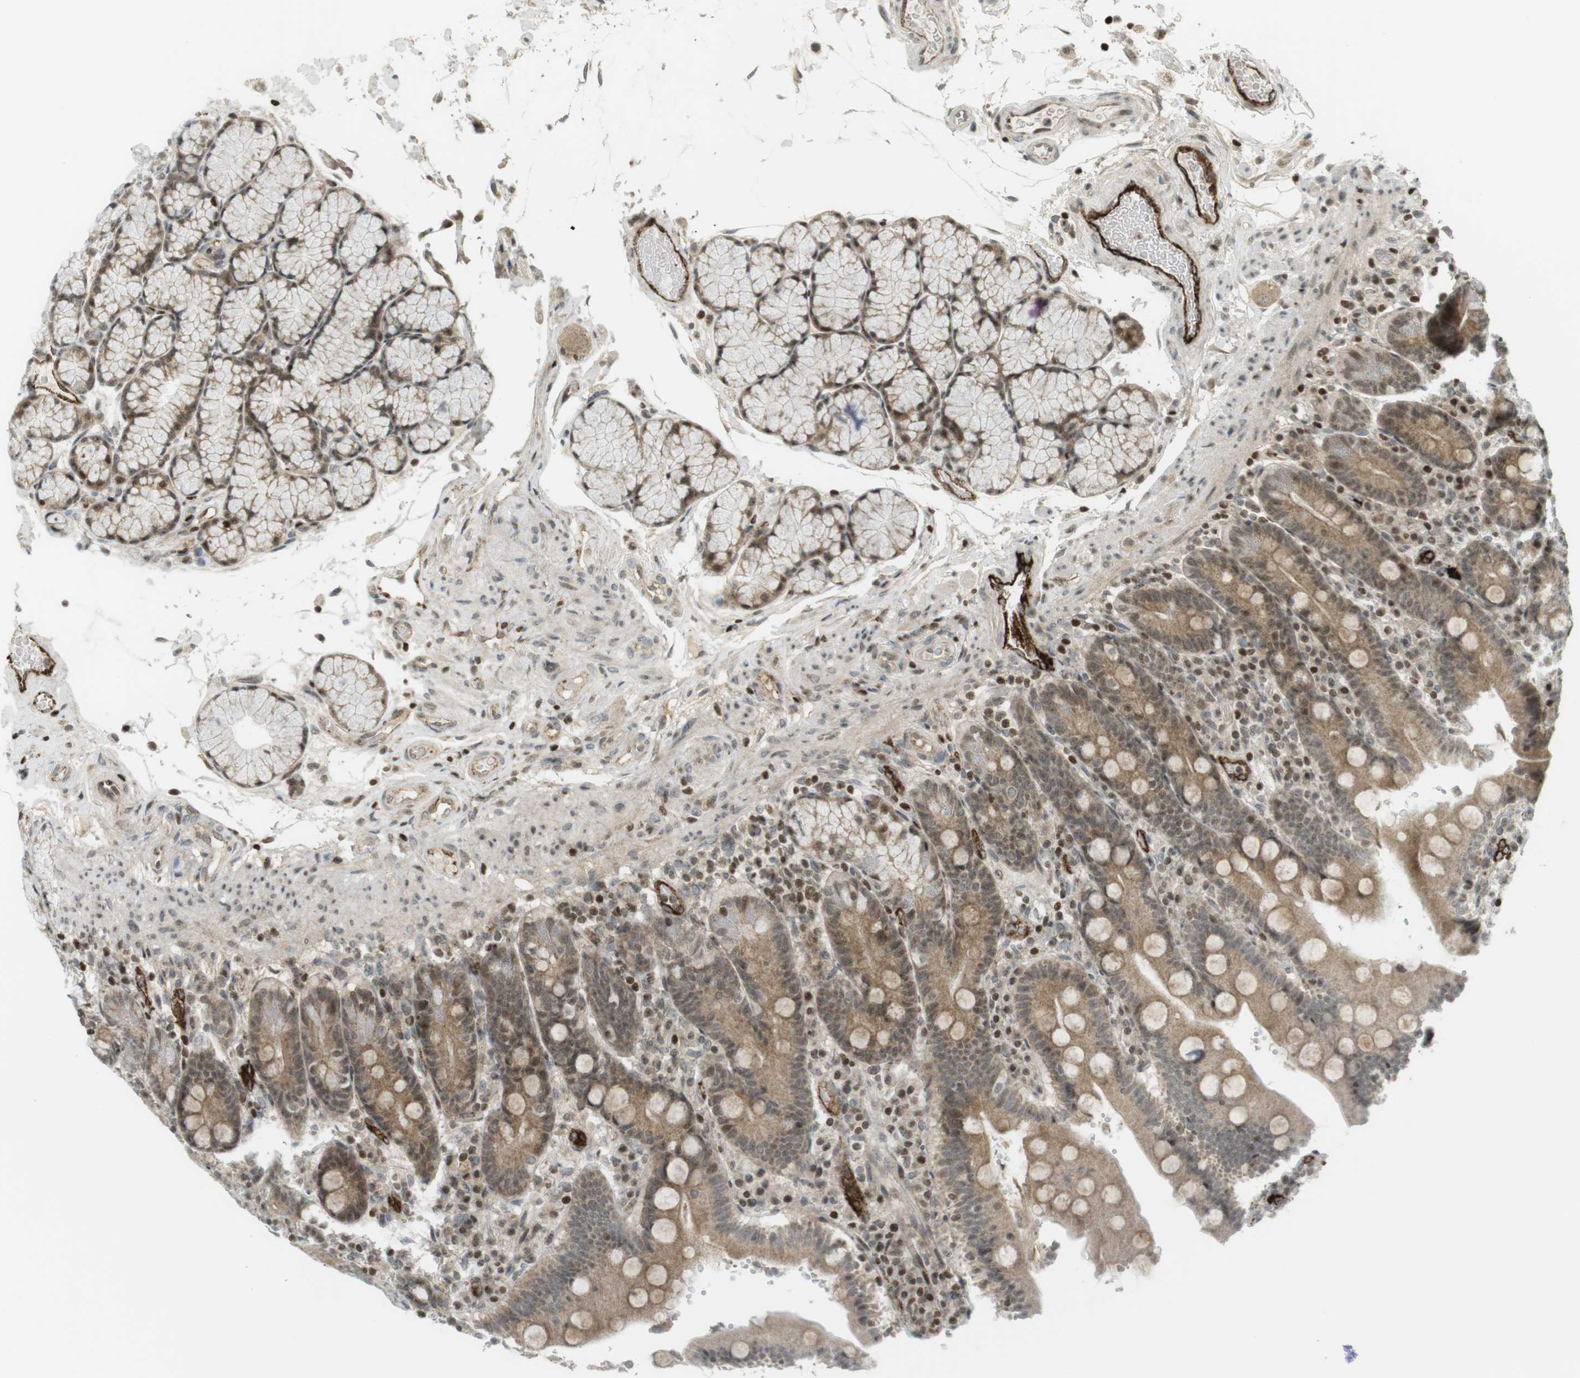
{"staining": {"intensity": "moderate", "quantity": ">75%", "location": "cytoplasmic/membranous,nuclear"}, "tissue": "duodenum", "cell_type": "Glandular cells", "image_type": "normal", "snomed": [{"axis": "morphology", "description": "Normal tissue, NOS"}, {"axis": "topography", "description": "Small intestine, NOS"}], "caption": "A photomicrograph of human duodenum stained for a protein displays moderate cytoplasmic/membranous,nuclear brown staining in glandular cells.", "gene": "PPP1R13B", "patient": {"sex": "female", "age": 71}}